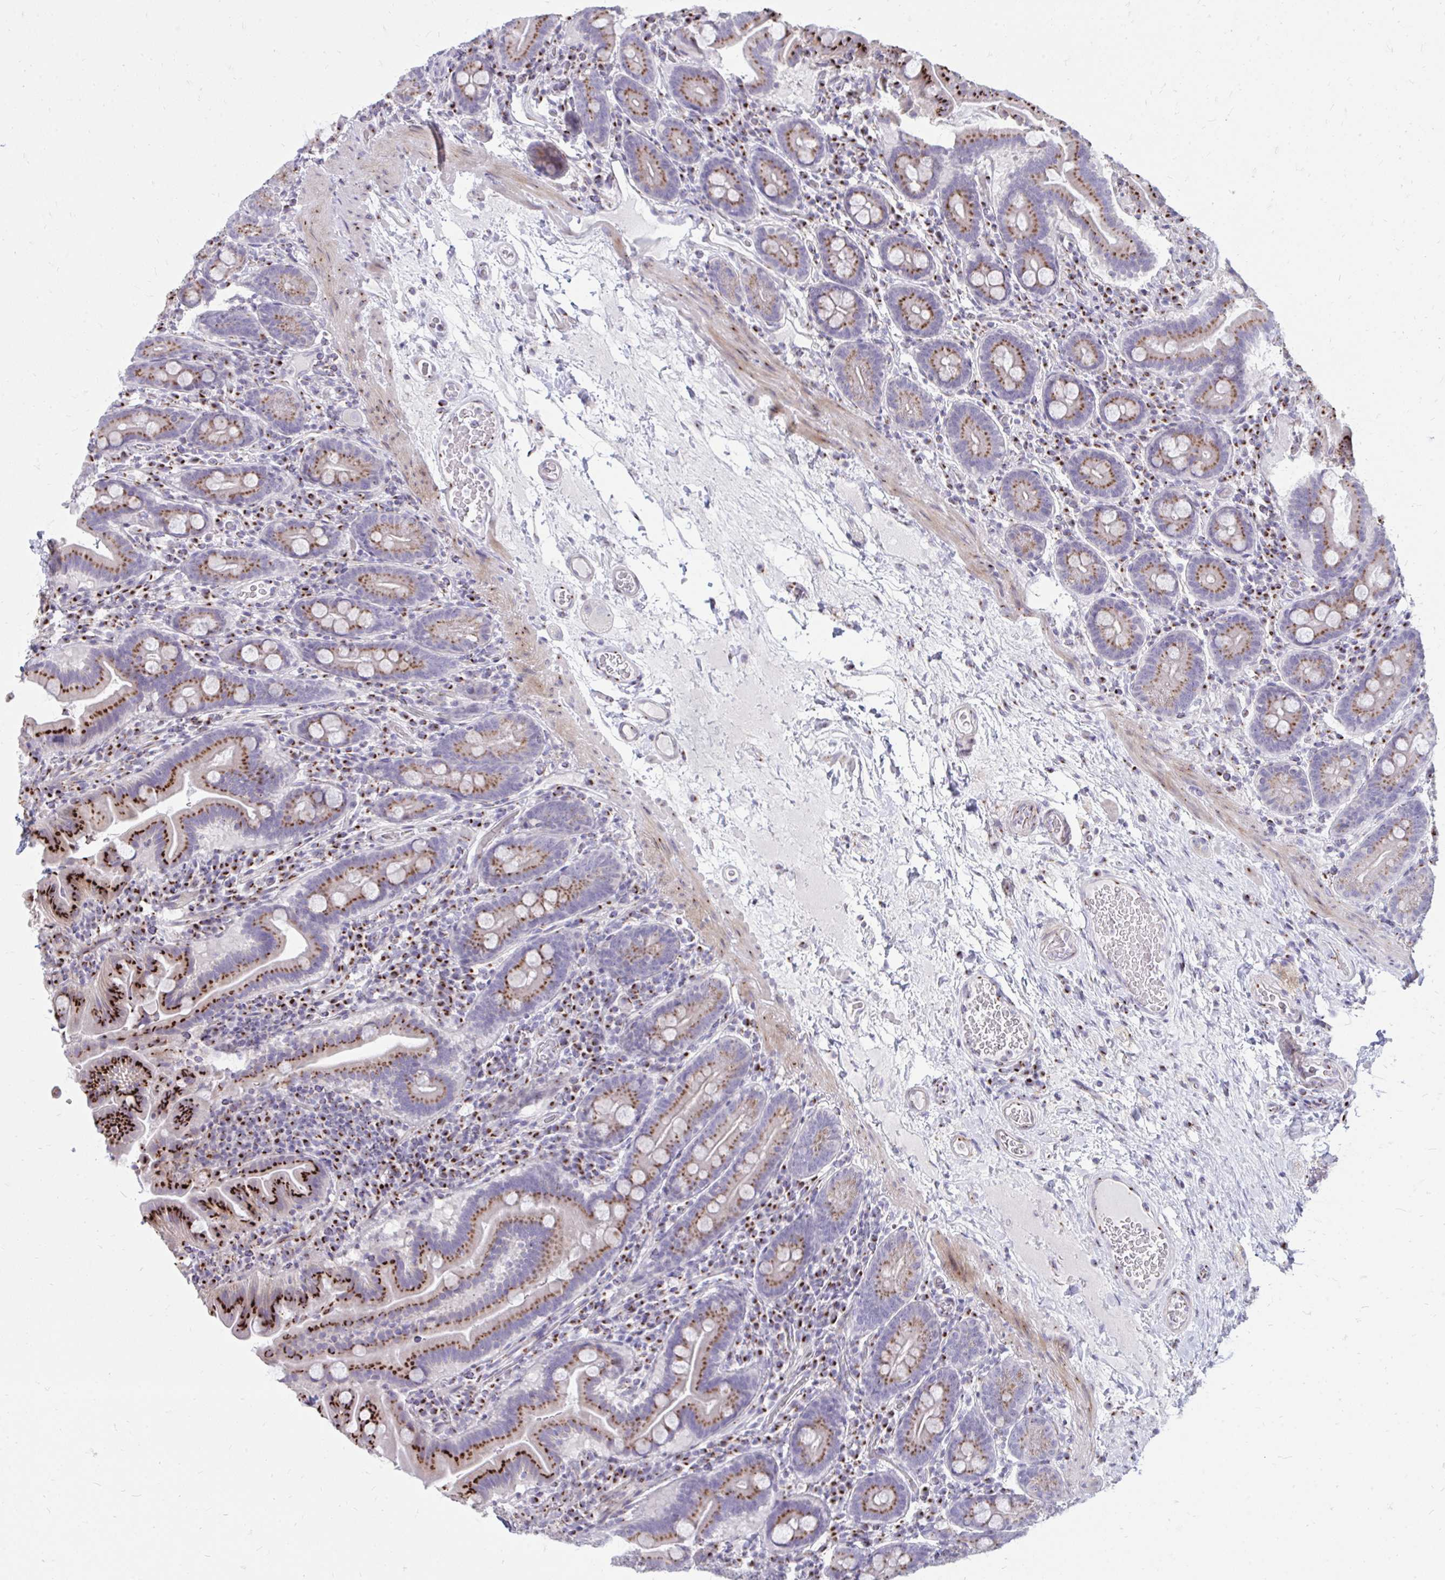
{"staining": {"intensity": "strong", "quantity": ">75%", "location": "cytoplasmic/membranous"}, "tissue": "small intestine", "cell_type": "Glandular cells", "image_type": "normal", "snomed": [{"axis": "morphology", "description": "Normal tissue, NOS"}, {"axis": "topography", "description": "Small intestine"}], "caption": "DAB immunohistochemical staining of benign small intestine displays strong cytoplasmic/membranous protein expression in about >75% of glandular cells.", "gene": "RAB6A", "patient": {"sex": "male", "age": 26}}